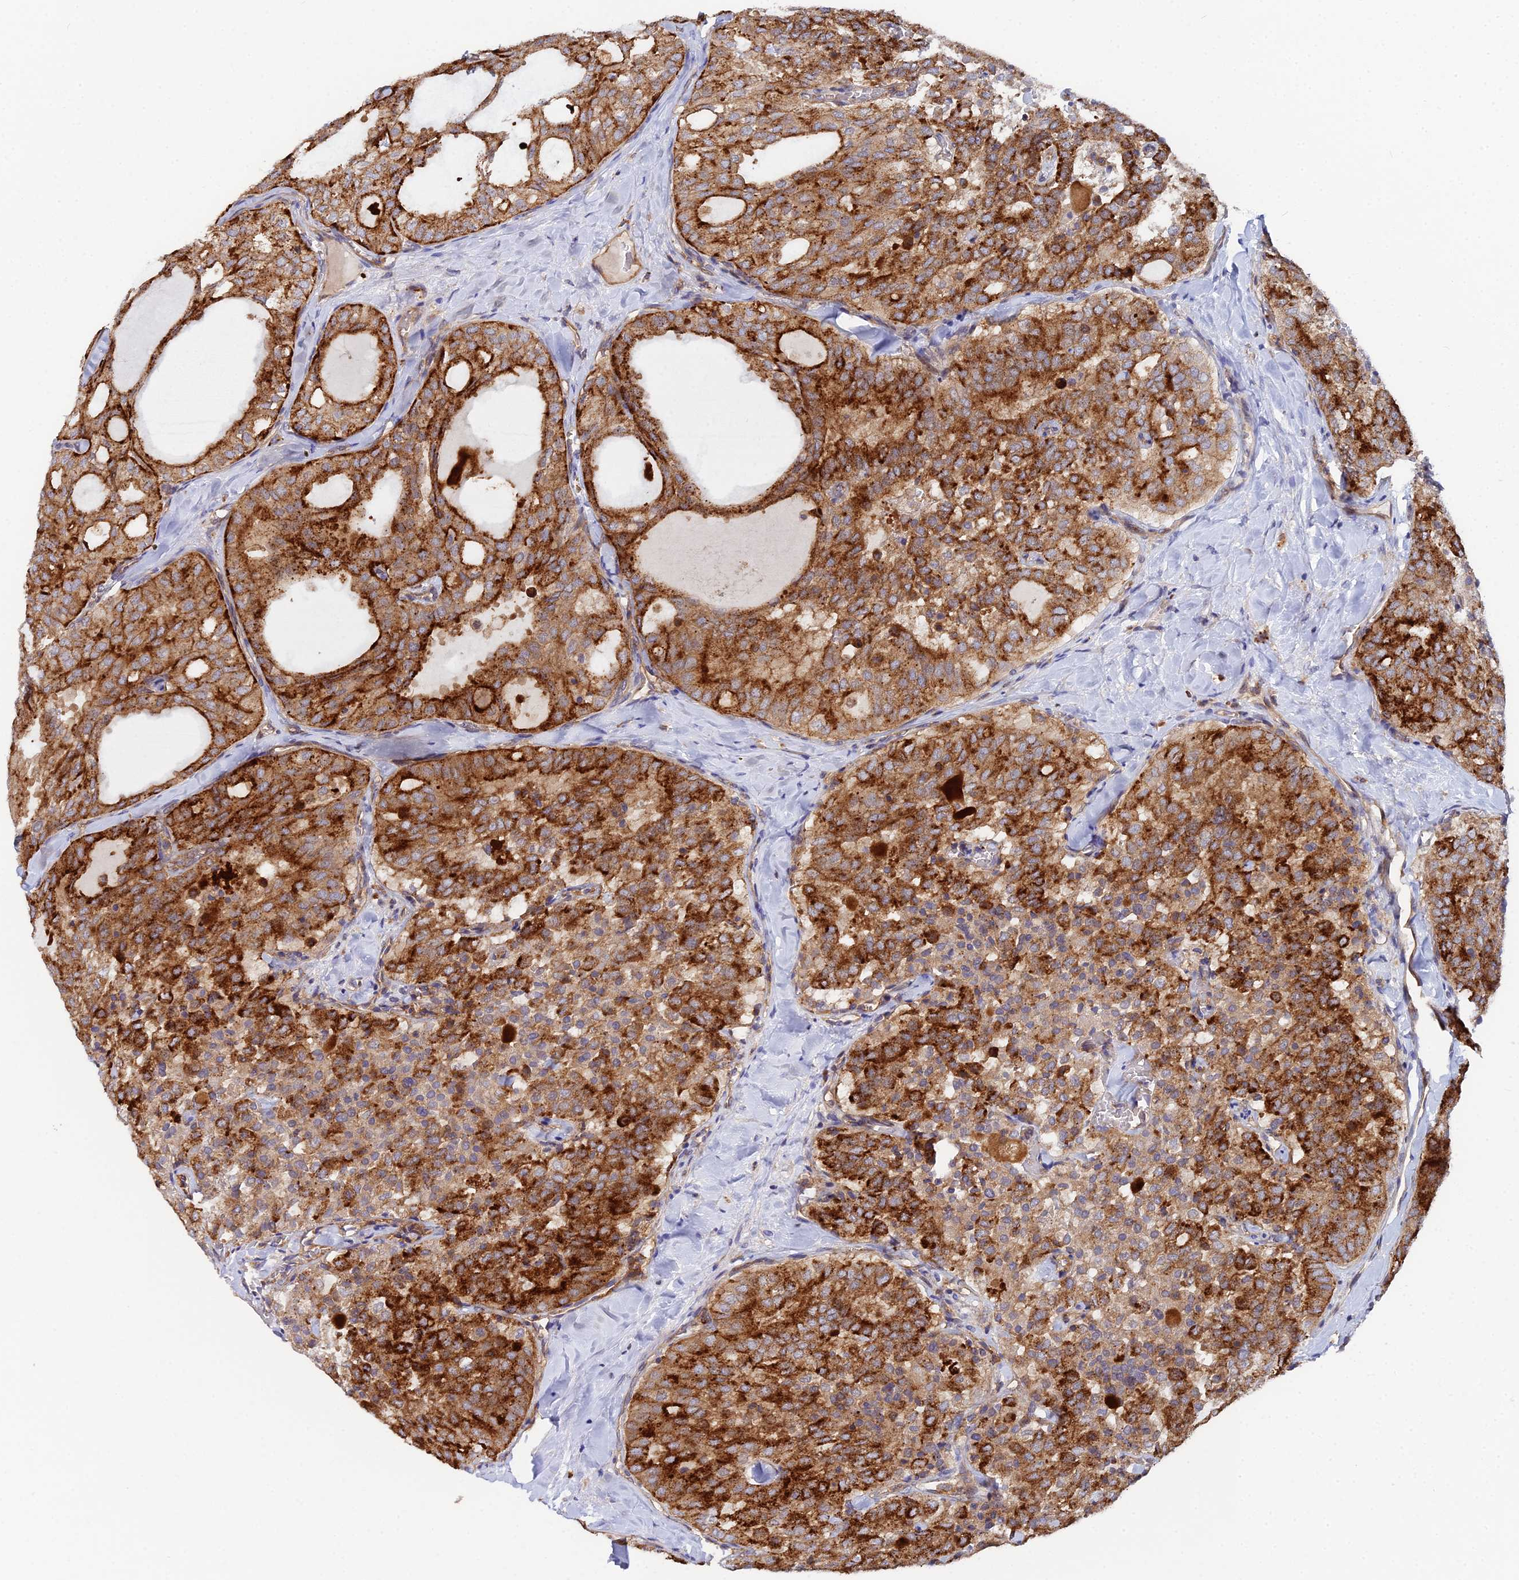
{"staining": {"intensity": "strong", "quantity": ">75%", "location": "cytoplasmic/membranous"}, "tissue": "thyroid cancer", "cell_type": "Tumor cells", "image_type": "cancer", "snomed": [{"axis": "morphology", "description": "Follicular adenoma carcinoma, NOS"}, {"axis": "topography", "description": "Thyroid gland"}], "caption": "This photomicrograph demonstrates thyroid follicular adenoma carcinoma stained with immunohistochemistry (IHC) to label a protein in brown. The cytoplasmic/membranous of tumor cells show strong positivity for the protein. Nuclei are counter-stained blue.", "gene": "GNG5B", "patient": {"sex": "male", "age": 75}}